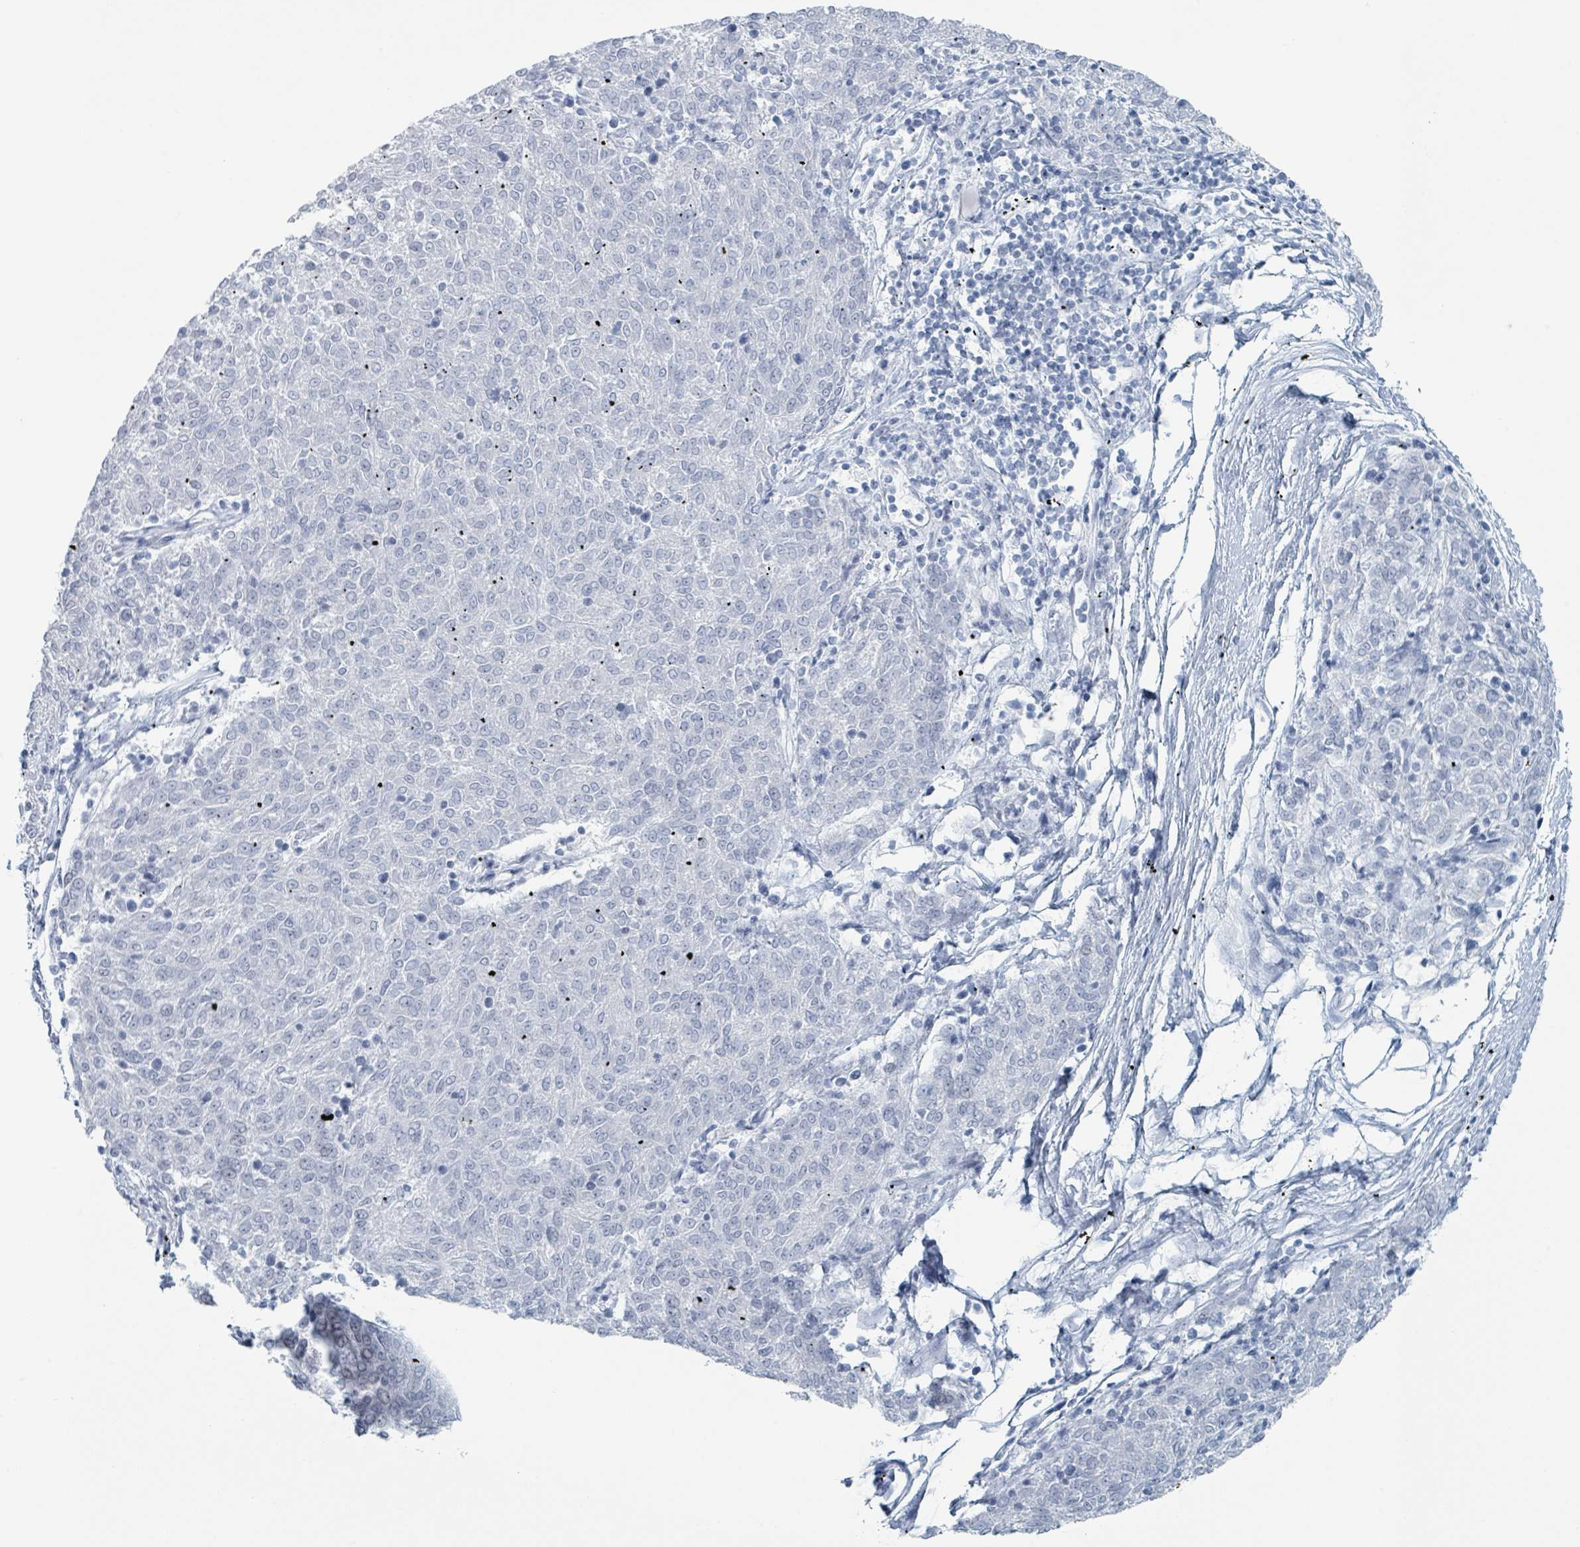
{"staining": {"intensity": "negative", "quantity": "none", "location": "none"}, "tissue": "melanoma", "cell_type": "Tumor cells", "image_type": "cancer", "snomed": [{"axis": "morphology", "description": "Malignant melanoma, NOS"}, {"axis": "topography", "description": "Skin"}], "caption": "Immunohistochemistry image of neoplastic tissue: malignant melanoma stained with DAB shows no significant protein expression in tumor cells. Nuclei are stained in blue.", "gene": "GPR15LG", "patient": {"sex": "female", "age": 72}}